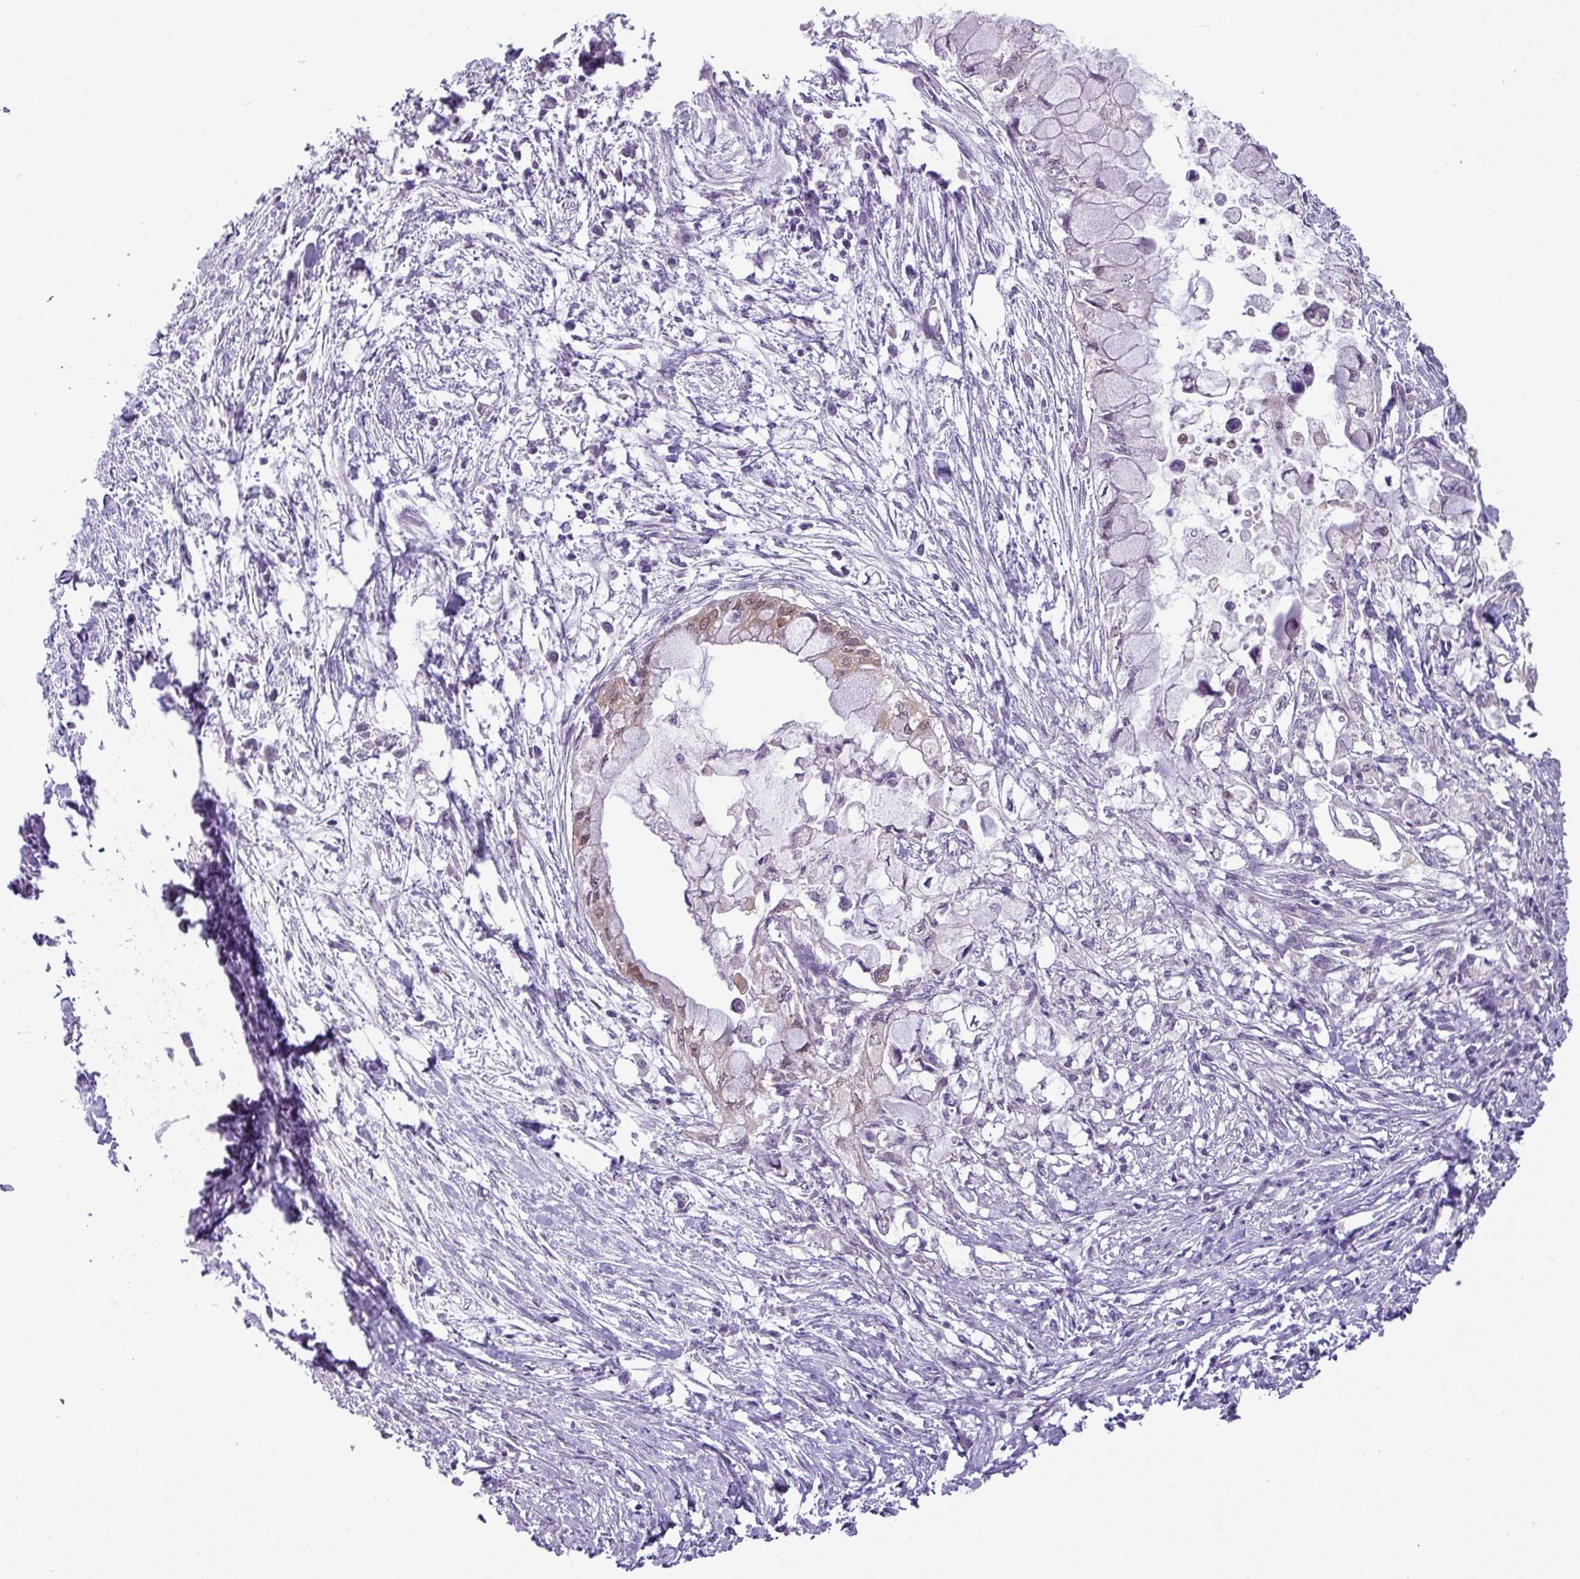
{"staining": {"intensity": "weak", "quantity": "<25%", "location": "cytoplasmic/membranous,nuclear"}, "tissue": "pancreatic cancer", "cell_type": "Tumor cells", "image_type": "cancer", "snomed": [{"axis": "morphology", "description": "Adenocarcinoma, NOS"}, {"axis": "topography", "description": "Pancreas"}], "caption": "The immunohistochemistry image has no significant staining in tumor cells of pancreatic cancer (adenocarcinoma) tissue.", "gene": "TTLL12", "patient": {"sex": "male", "age": 48}}